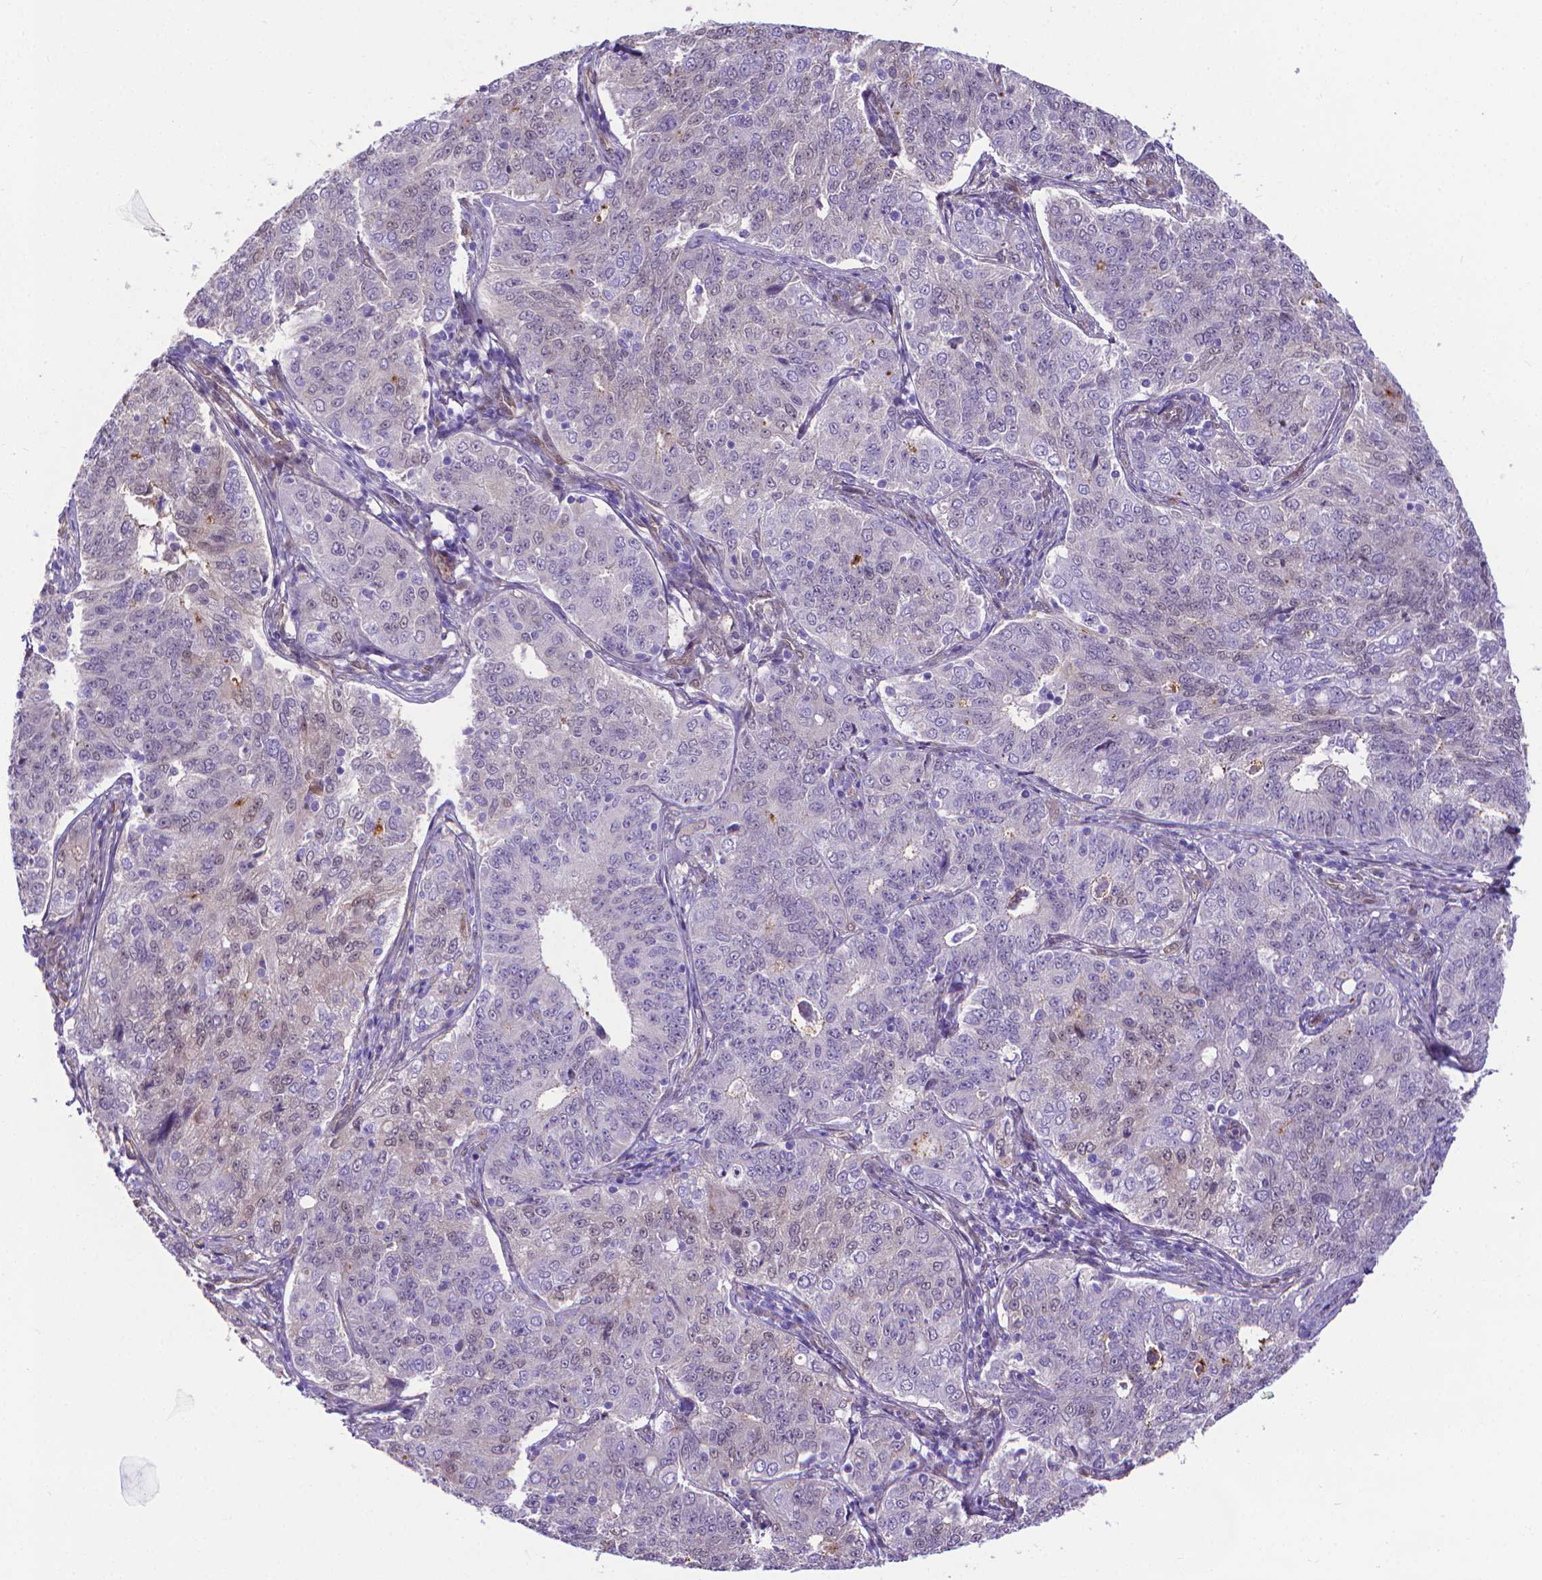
{"staining": {"intensity": "negative", "quantity": "none", "location": "none"}, "tissue": "endometrial cancer", "cell_type": "Tumor cells", "image_type": "cancer", "snomed": [{"axis": "morphology", "description": "Adenocarcinoma, NOS"}, {"axis": "topography", "description": "Endometrium"}], "caption": "Human endometrial adenocarcinoma stained for a protein using IHC displays no expression in tumor cells.", "gene": "CLIC4", "patient": {"sex": "female", "age": 43}}